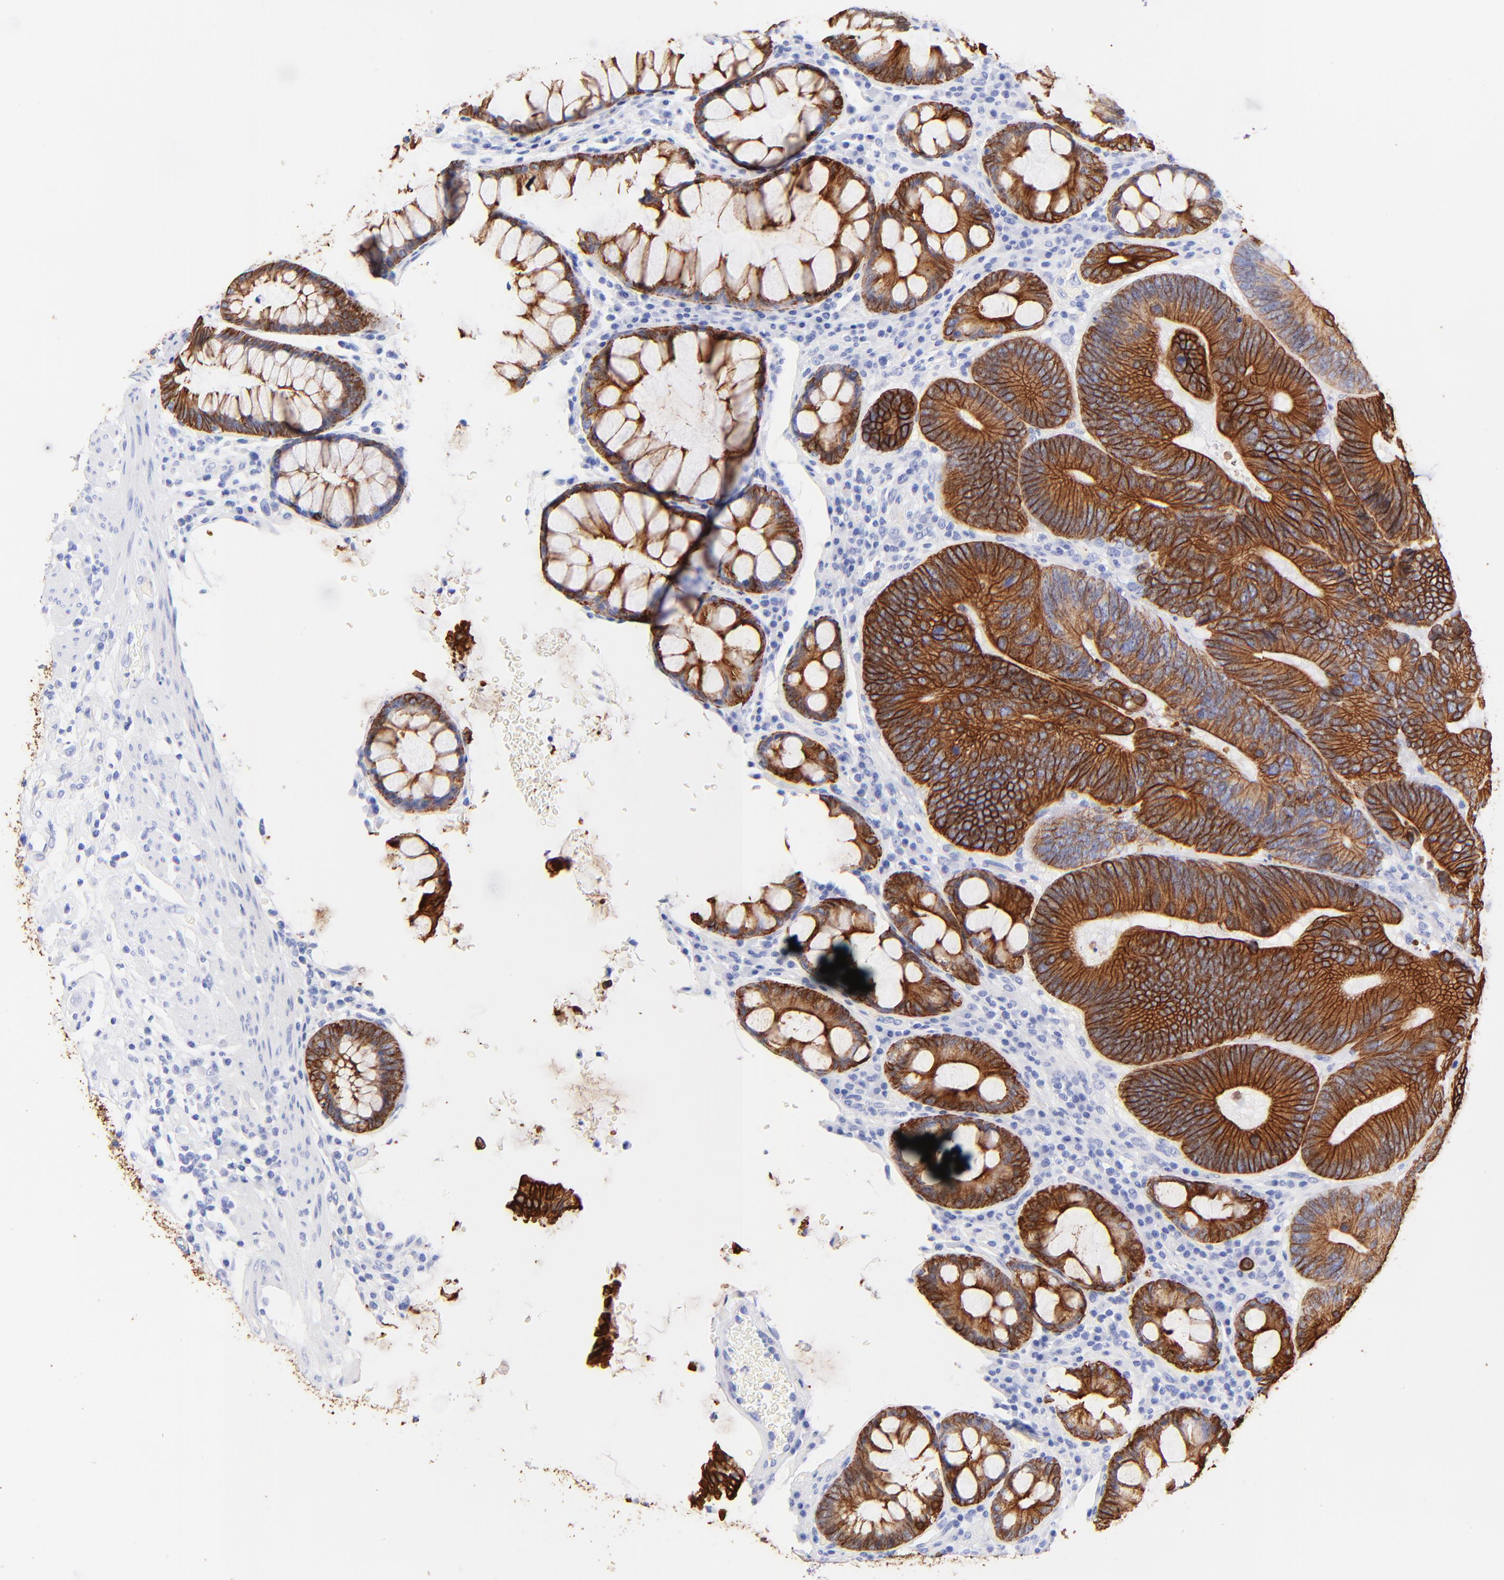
{"staining": {"intensity": "strong", "quantity": ">75%", "location": "cytoplasmic/membranous"}, "tissue": "colorectal cancer", "cell_type": "Tumor cells", "image_type": "cancer", "snomed": [{"axis": "morphology", "description": "Normal tissue, NOS"}, {"axis": "morphology", "description": "Adenocarcinoma, NOS"}, {"axis": "topography", "description": "Colon"}], "caption": "This is an image of immunohistochemistry (IHC) staining of colorectal adenocarcinoma, which shows strong staining in the cytoplasmic/membranous of tumor cells.", "gene": "KRT19", "patient": {"sex": "female", "age": 78}}